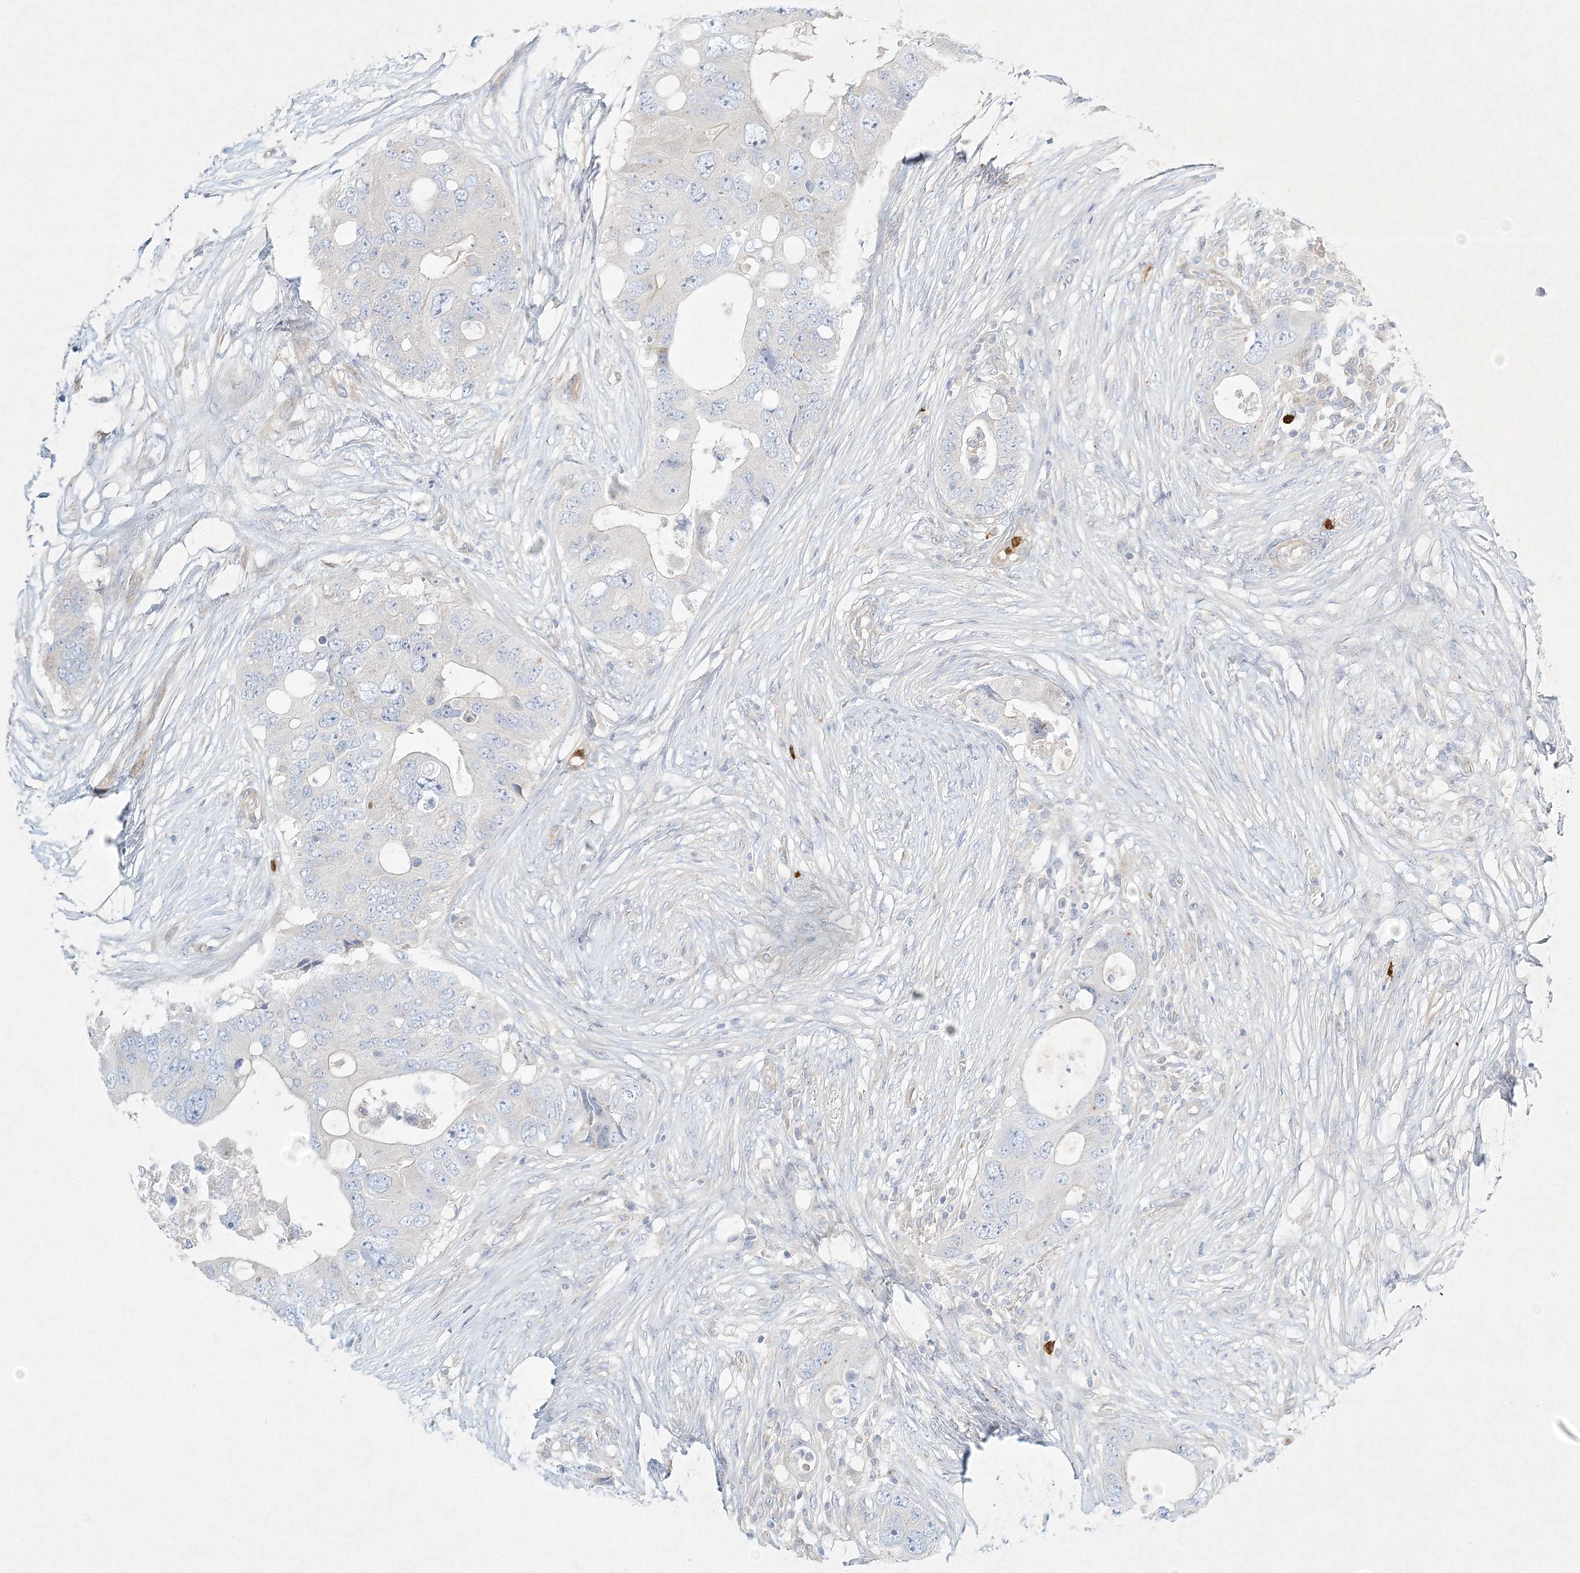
{"staining": {"intensity": "negative", "quantity": "none", "location": "none"}, "tissue": "colorectal cancer", "cell_type": "Tumor cells", "image_type": "cancer", "snomed": [{"axis": "morphology", "description": "Adenocarcinoma, NOS"}, {"axis": "topography", "description": "Colon"}], "caption": "Adenocarcinoma (colorectal) was stained to show a protein in brown. There is no significant positivity in tumor cells. The staining was performed using DAB (3,3'-diaminobenzidine) to visualize the protein expression in brown, while the nuclei were stained in blue with hematoxylin (Magnification: 20x).", "gene": "STK11IP", "patient": {"sex": "male", "age": 71}}